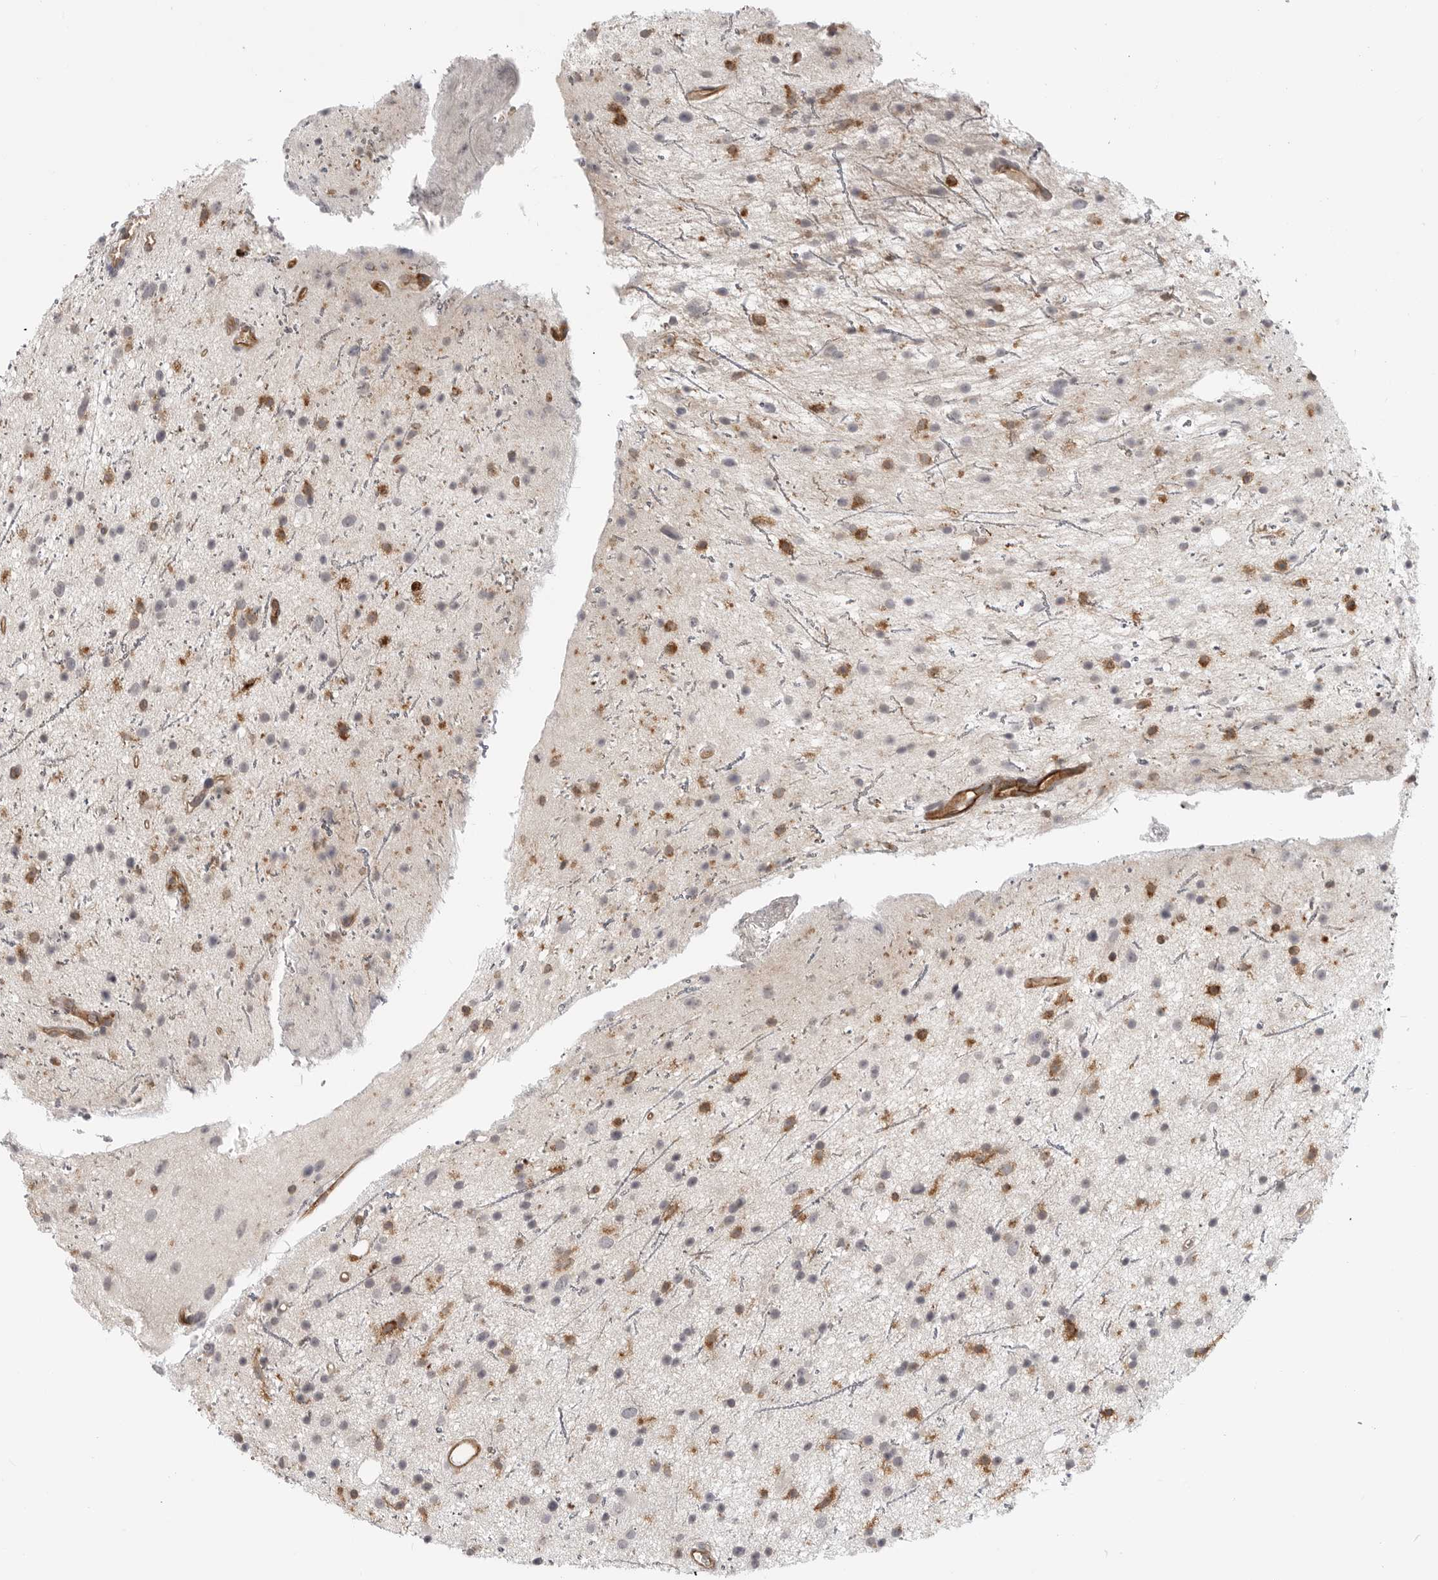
{"staining": {"intensity": "negative", "quantity": "none", "location": "none"}, "tissue": "glioma", "cell_type": "Tumor cells", "image_type": "cancer", "snomed": [{"axis": "morphology", "description": "Glioma, malignant, Low grade"}, {"axis": "topography", "description": "Cerebral cortex"}], "caption": "Immunohistochemistry photomicrograph of neoplastic tissue: human malignant low-grade glioma stained with DAB demonstrates no significant protein positivity in tumor cells. Brightfield microscopy of IHC stained with DAB (3,3'-diaminobenzidine) (brown) and hematoxylin (blue), captured at high magnification.", "gene": "IFNGR1", "patient": {"sex": "female", "age": 39}}